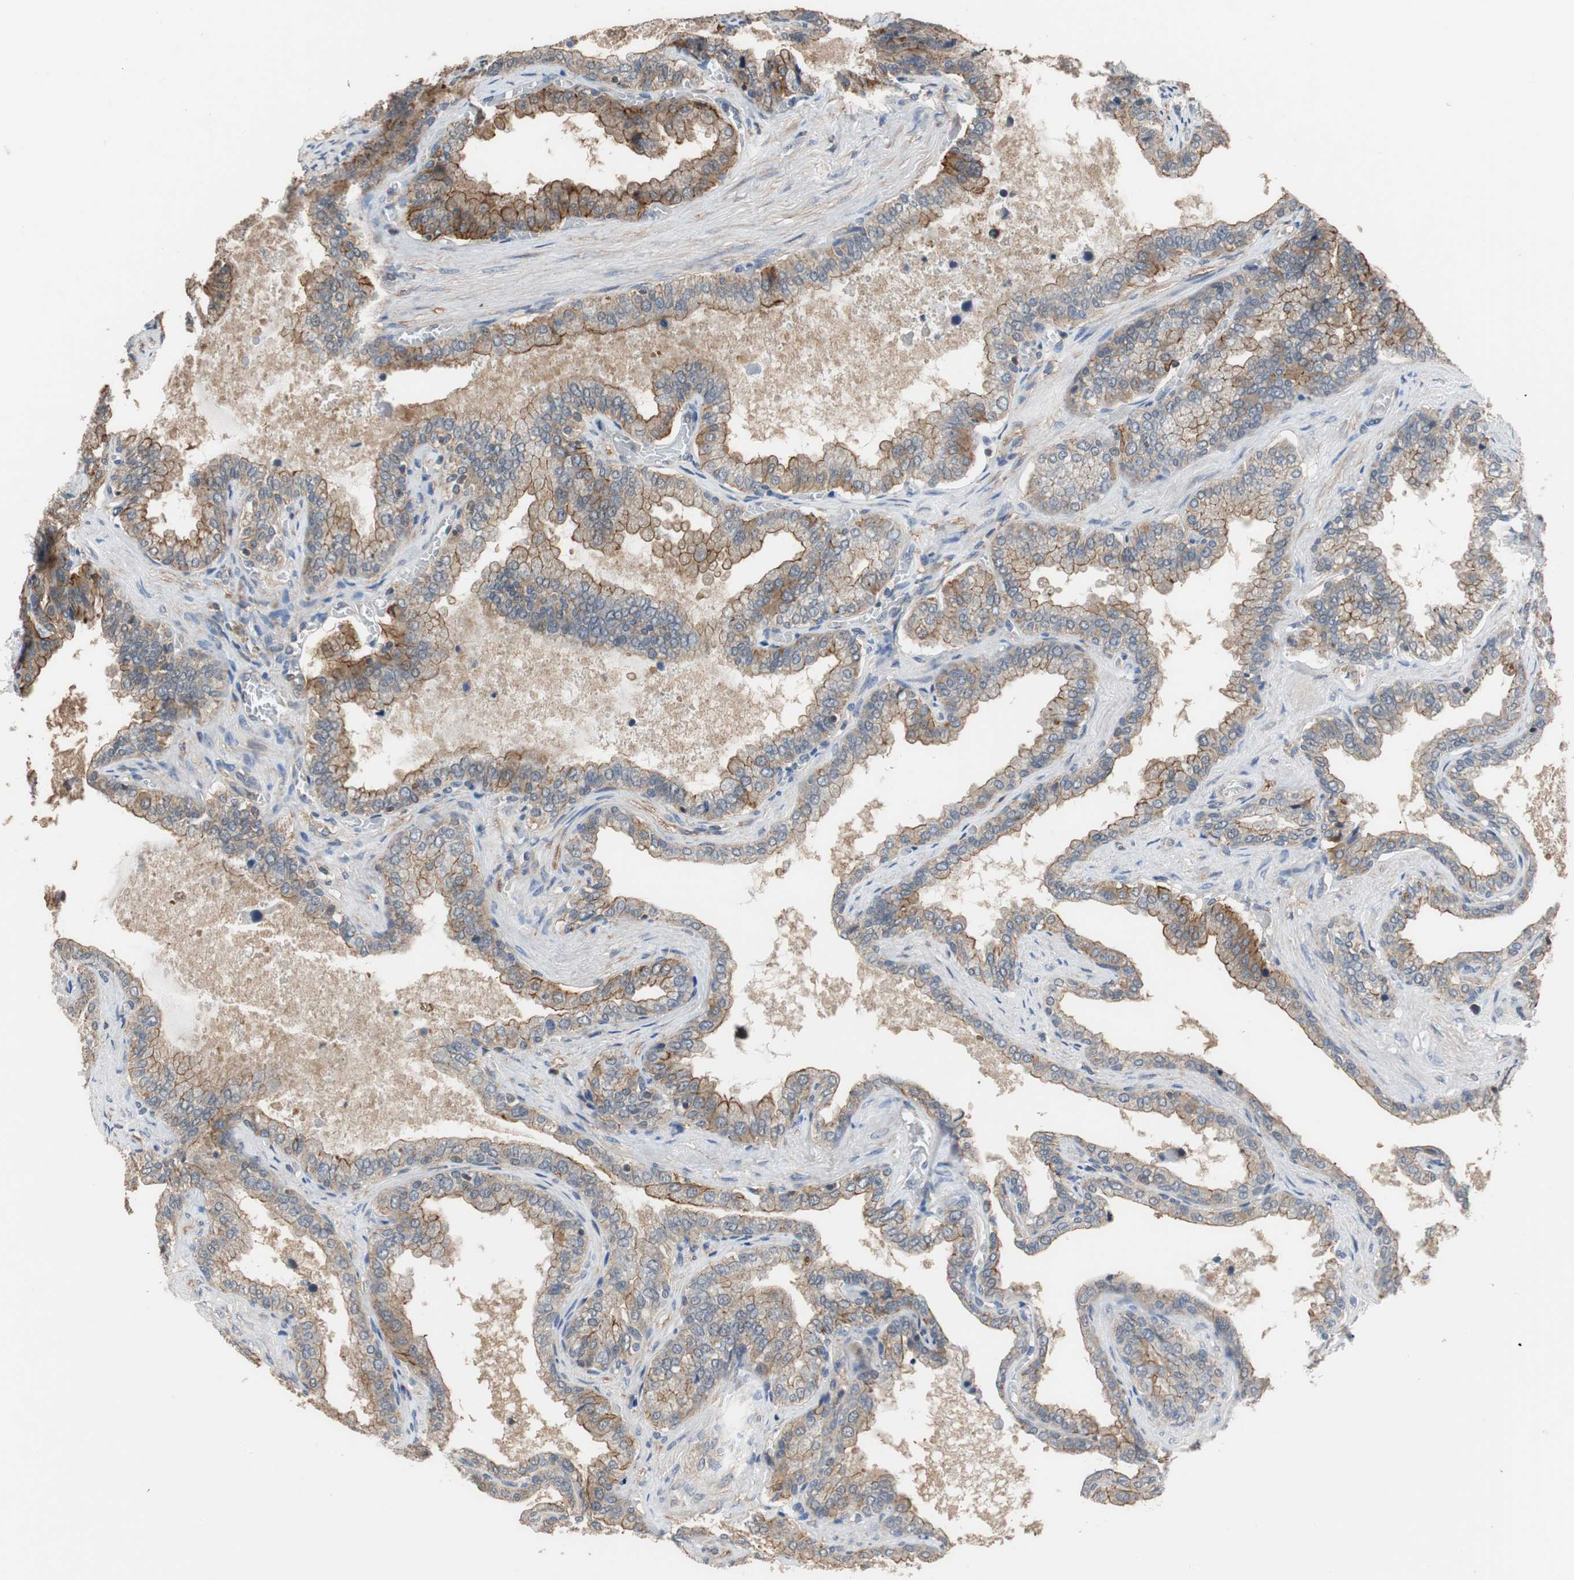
{"staining": {"intensity": "strong", "quantity": ">75%", "location": "cytoplasmic/membranous"}, "tissue": "seminal vesicle", "cell_type": "Glandular cells", "image_type": "normal", "snomed": [{"axis": "morphology", "description": "Normal tissue, NOS"}, {"axis": "topography", "description": "Seminal veicle"}], "caption": "DAB immunohistochemical staining of unremarkable seminal vesicle exhibits strong cytoplasmic/membranous protein staining in about >75% of glandular cells. Using DAB (3,3'-diaminobenzidine) (brown) and hematoxylin (blue) stains, captured at high magnification using brightfield microscopy.", "gene": "MAP4K2", "patient": {"sex": "male", "age": 46}}